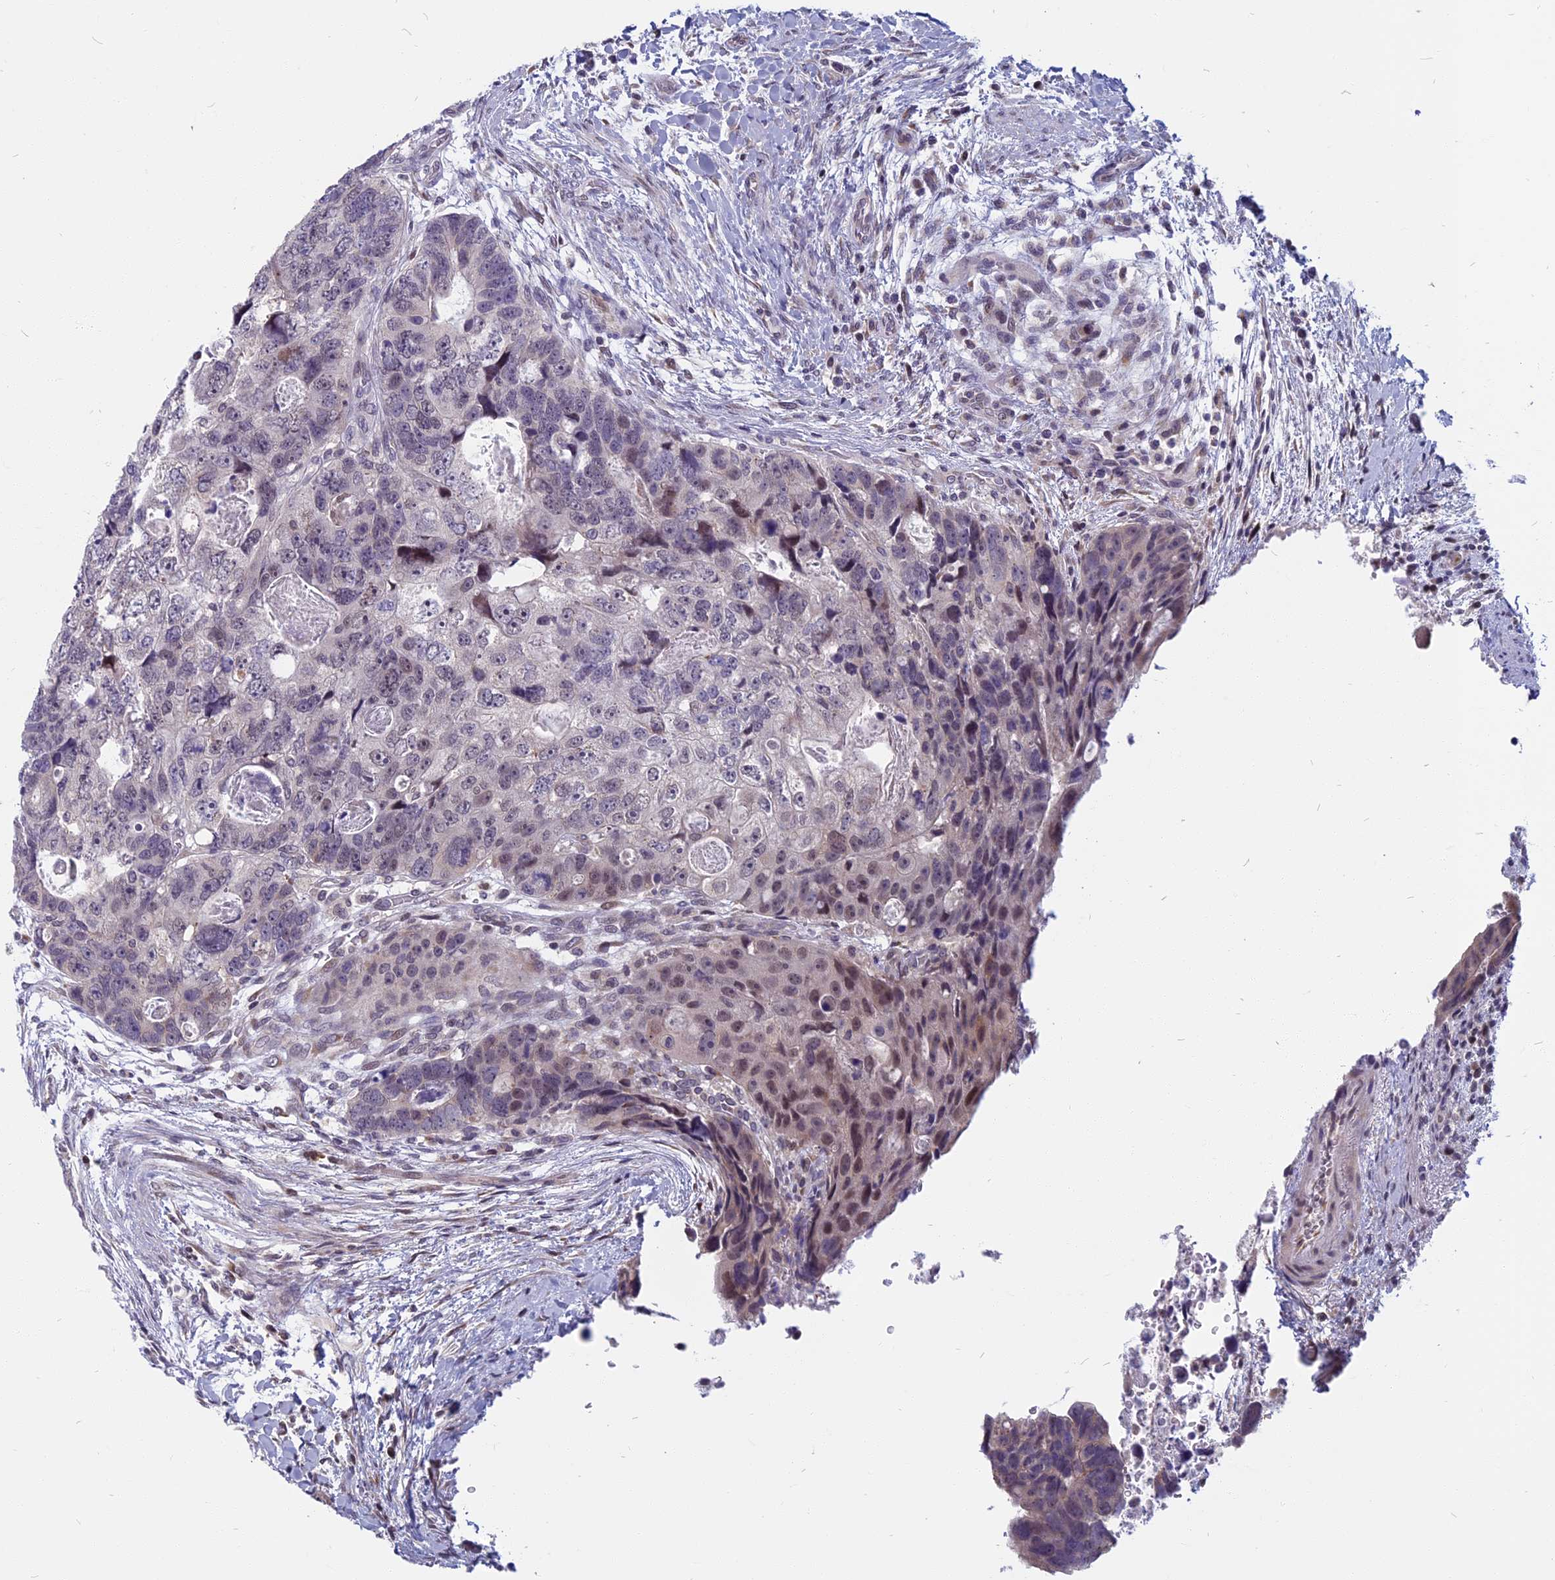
{"staining": {"intensity": "weak", "quantity": "<25%", "location": "nuclear"}, "tissue": "colorectal cancer", "cell_type": "Tumor cells", "image_type": "cancer", "snomed": [{"axis": "morphology", "description": "Adenocarcinoma, NOS"}, {"axis": "topography", "description": "Rectum"}], "caption": "A micrograph of colorectal cancer stained for a protein exhibits no brown staining in tumor cells. Brightfield microscopy of IHC stained with DAB (brown) and hematoxylin (blue), captured at high magnification.", "gene": "CCDC113", "patient": {"sex": "male", "age": 59}}